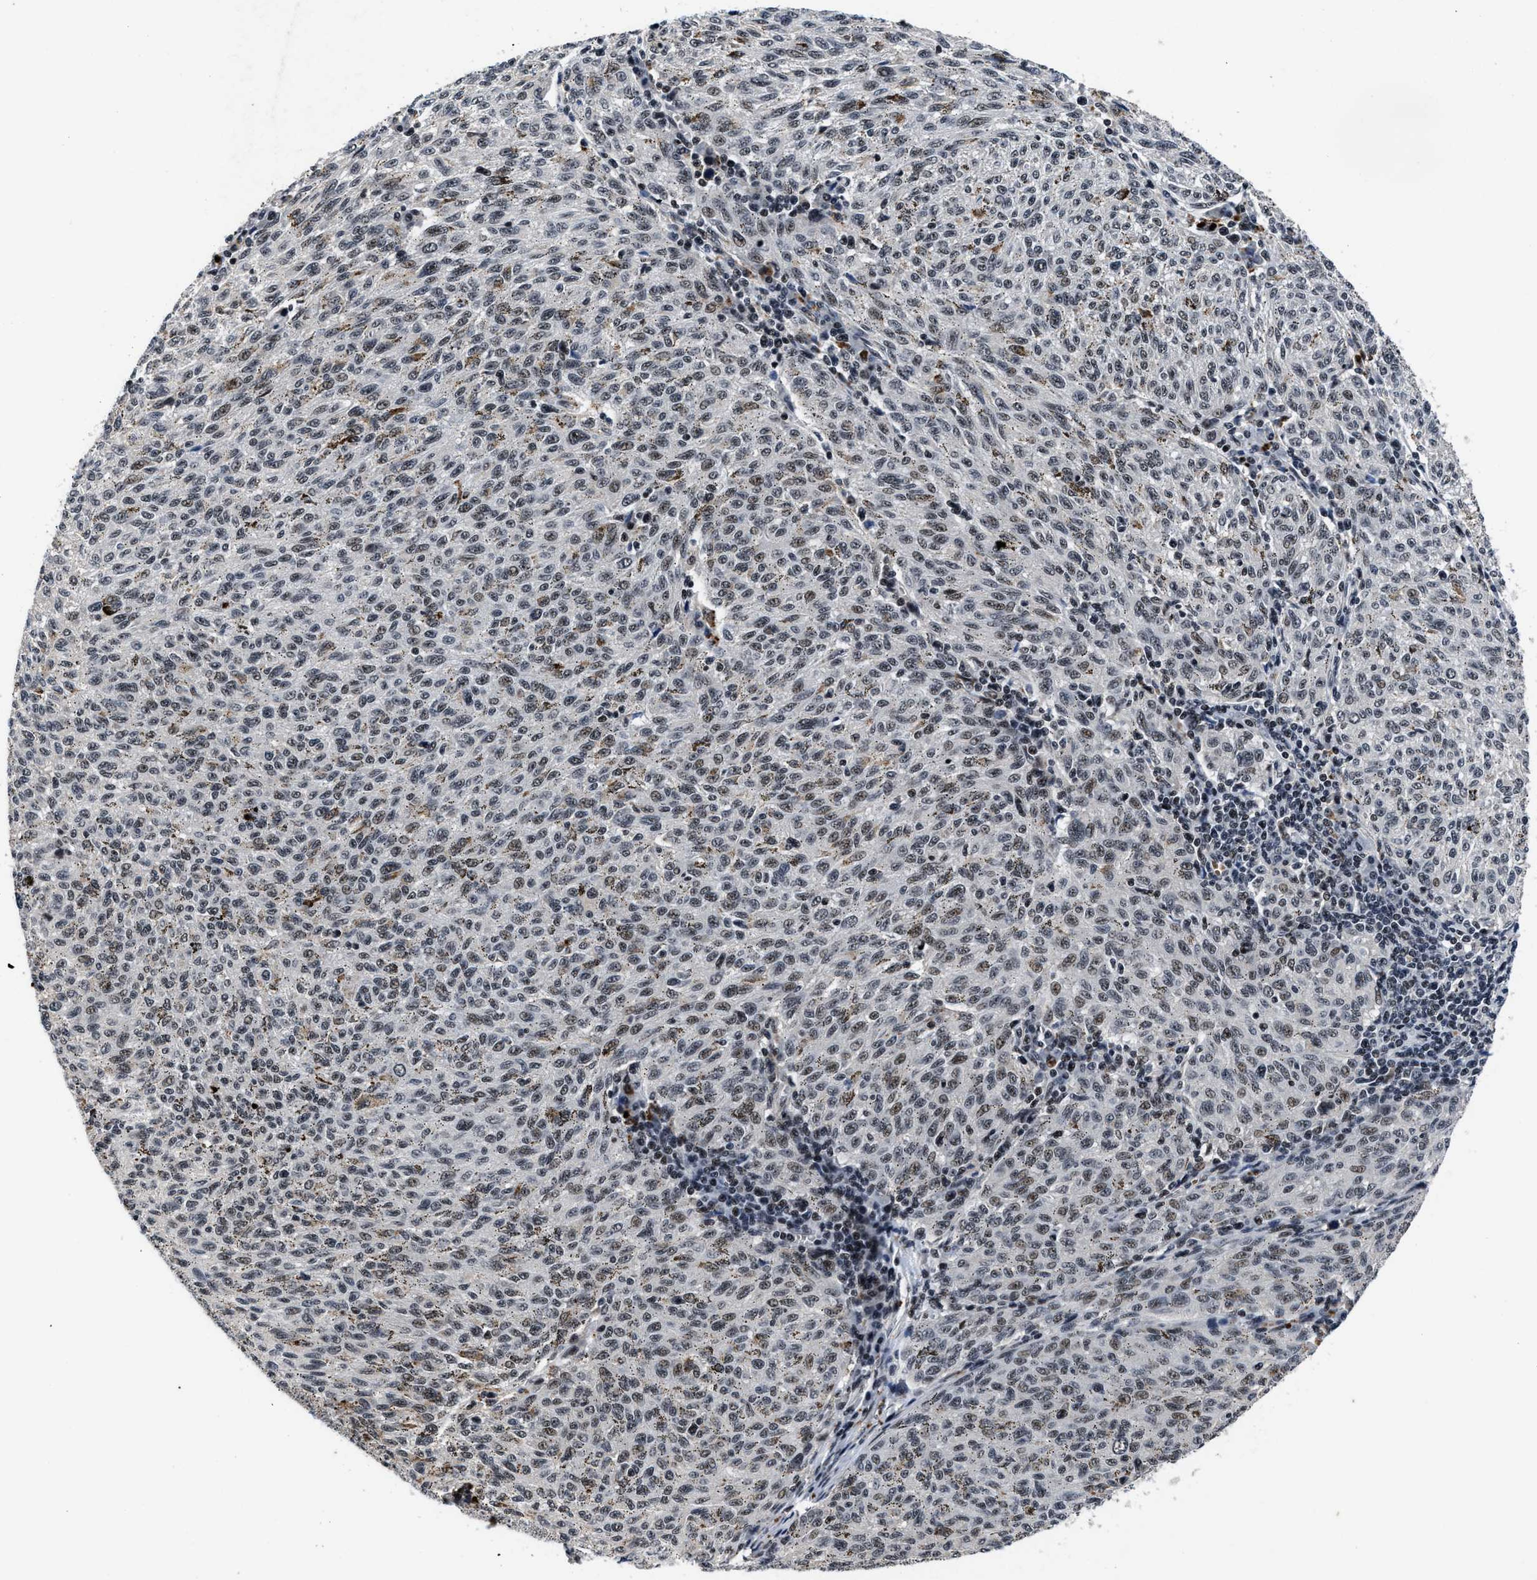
{"staining": {"intensity": "weak", "quantity": "25%-75%", "location": "nuclear"}, "tissue": "melanoma", "cell_type": "Tumor cells", "image_type": "cancer", "snomed": [{"axis": "morphology", "description": "Malignant melanoma, NOS"}, {"axis": "topography", "description": "Skin"}], "caption": "Immunohistochemistry (DAB) staining of human malignant melanoma shows weak nuclear protein positivity in about 25%-75% of tumor cells.", "gene": "ZNF233", "patient": {"sex": "female", "age": 72}}